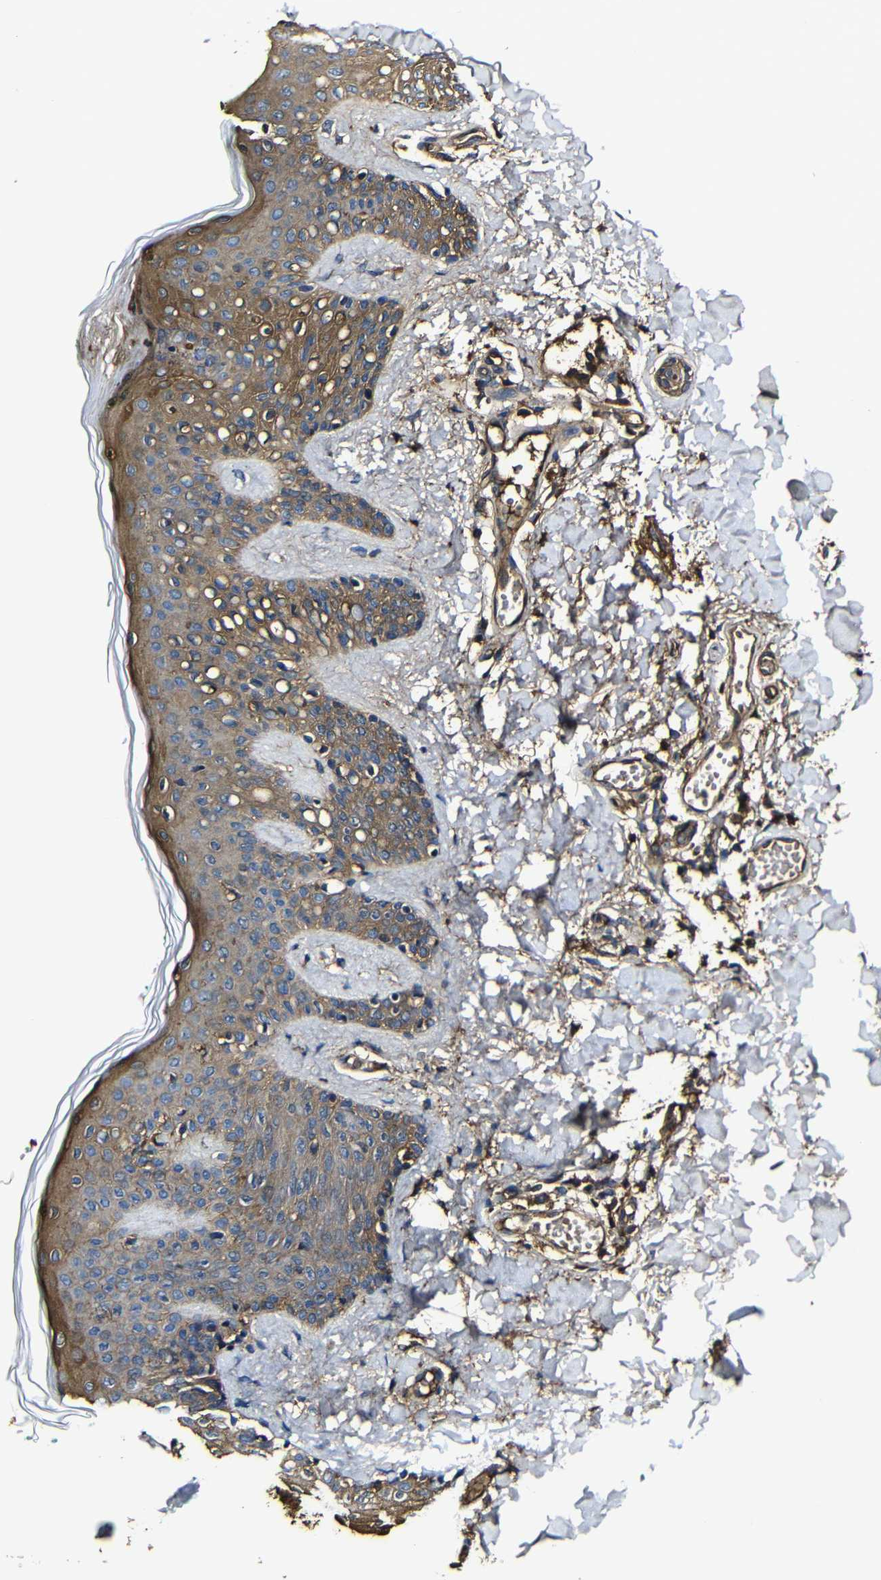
{"staining": {"intensity": "moderate", "quantity": "<25%", "location": "cytoplasmic/membranous"}, "tissue": "skin", "cell_type": "Fibroblasts", "image_type": "normal", "snomed": [{"axis": "morphology", "description": "Normal tissue, NOS"}, {"axis": "topography", "description": "Skin"}], "caption": "Protein analysis of normal skin displays moderate cytoplasmic/membranous staining in approximately <25% of fibroblasts. Using DAB (3,3'-diaminobenzidine) (brown) and hematoxylin (blue) stains, captured at high magnification using brightfield microscopy.", "gene": "MSN", "patient": {"sex": "male", "age": 16}}